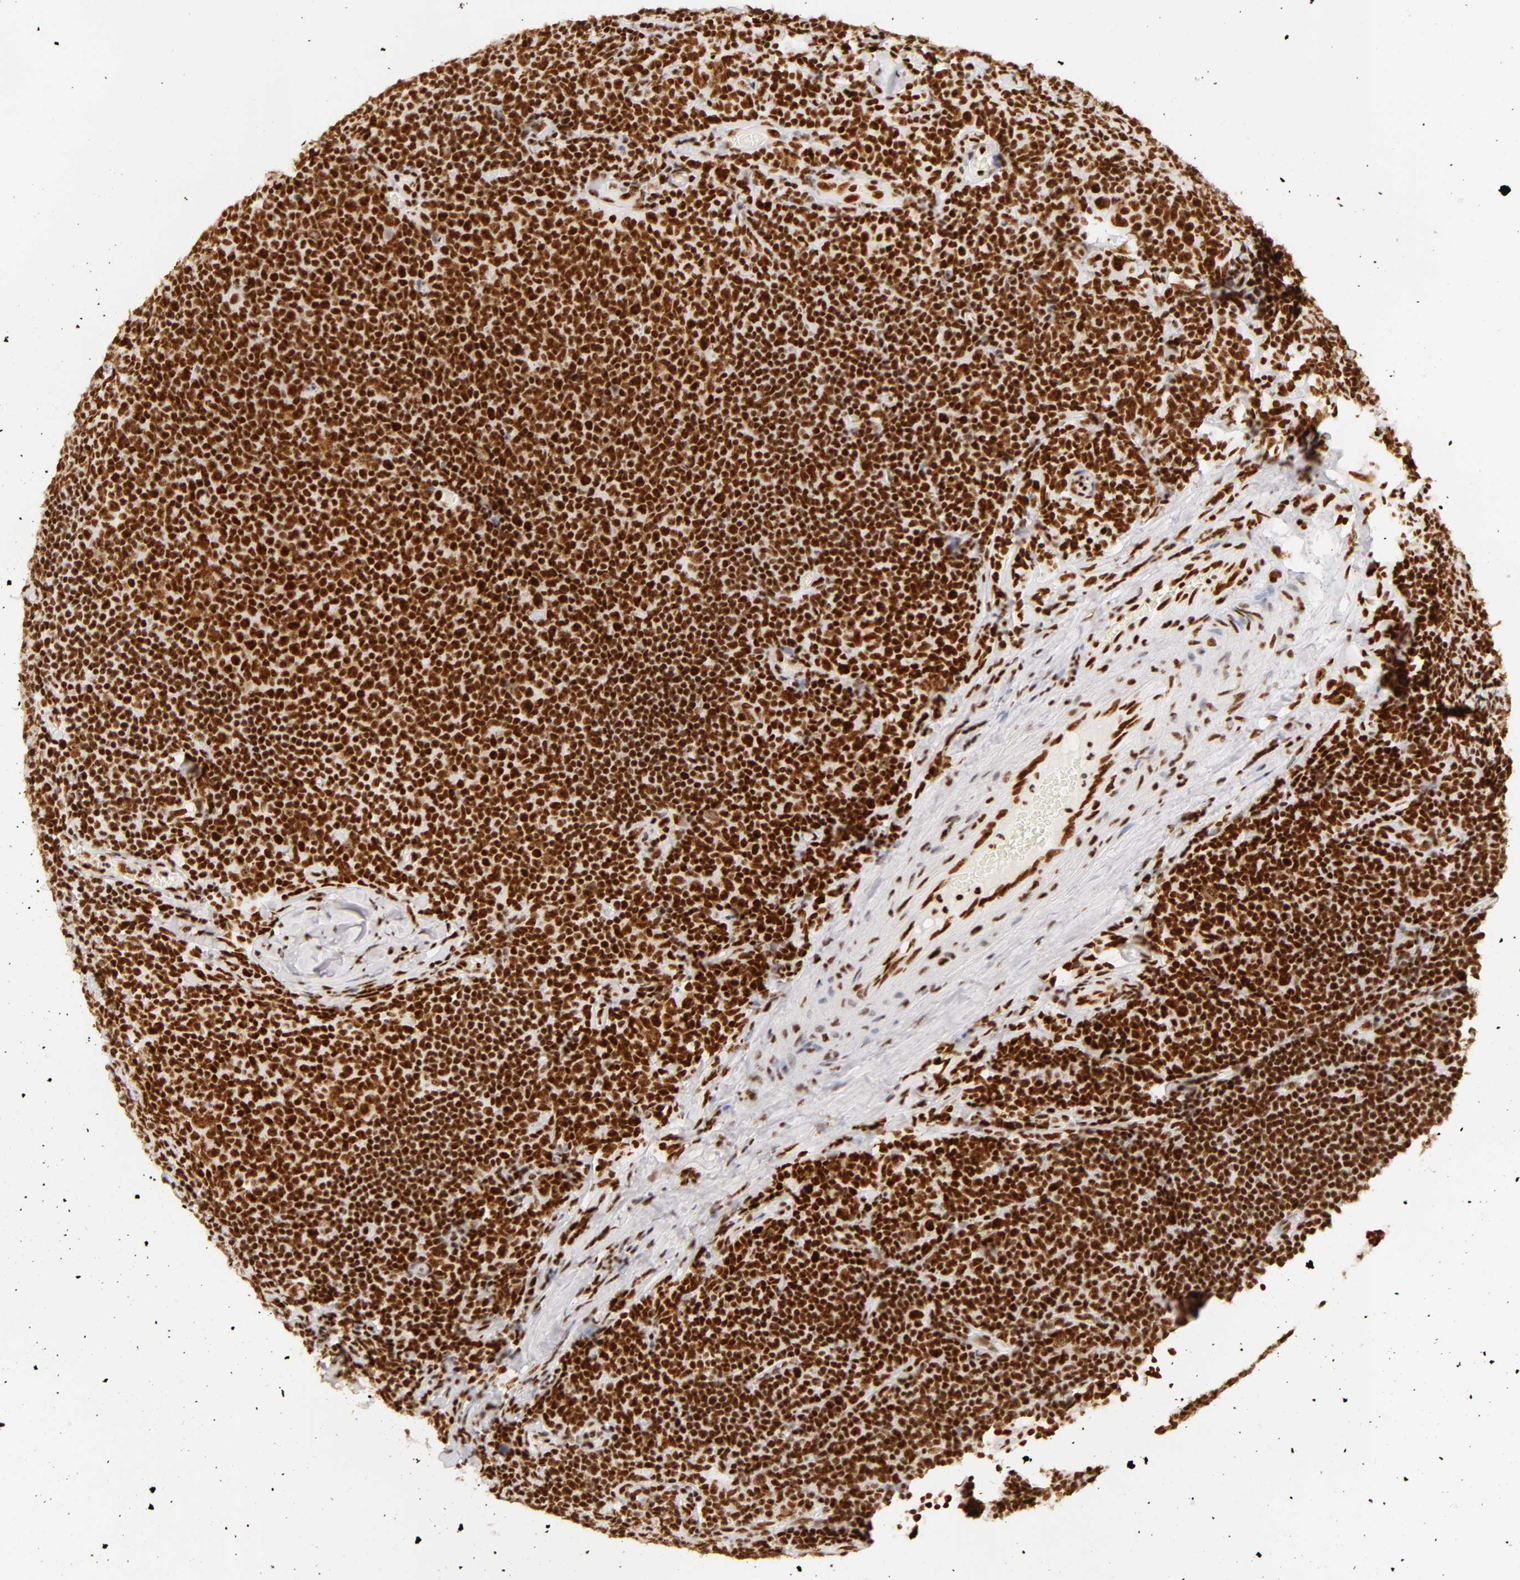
{"staining": {"intensity": "strong", "quantity": ">75%", "location": "nuclear"}, "tissue": "lymphoma", "cell_type": "Tumor cells", "image_type": "cancer", "snomed": [{"axis": "morphology", "description": "Malignant lymphoma, non-Hodgkin's type, Low grade"}, {"axis": "topography", "description": "Lymph node"}], "caption": "Strong nuclear positivity for a protein is seen in approximately >75% of tumor cells of lymphoma using immunohistochemistry.", "gene": "RBM39", "patient": {"sex": "male", "age": 74}}